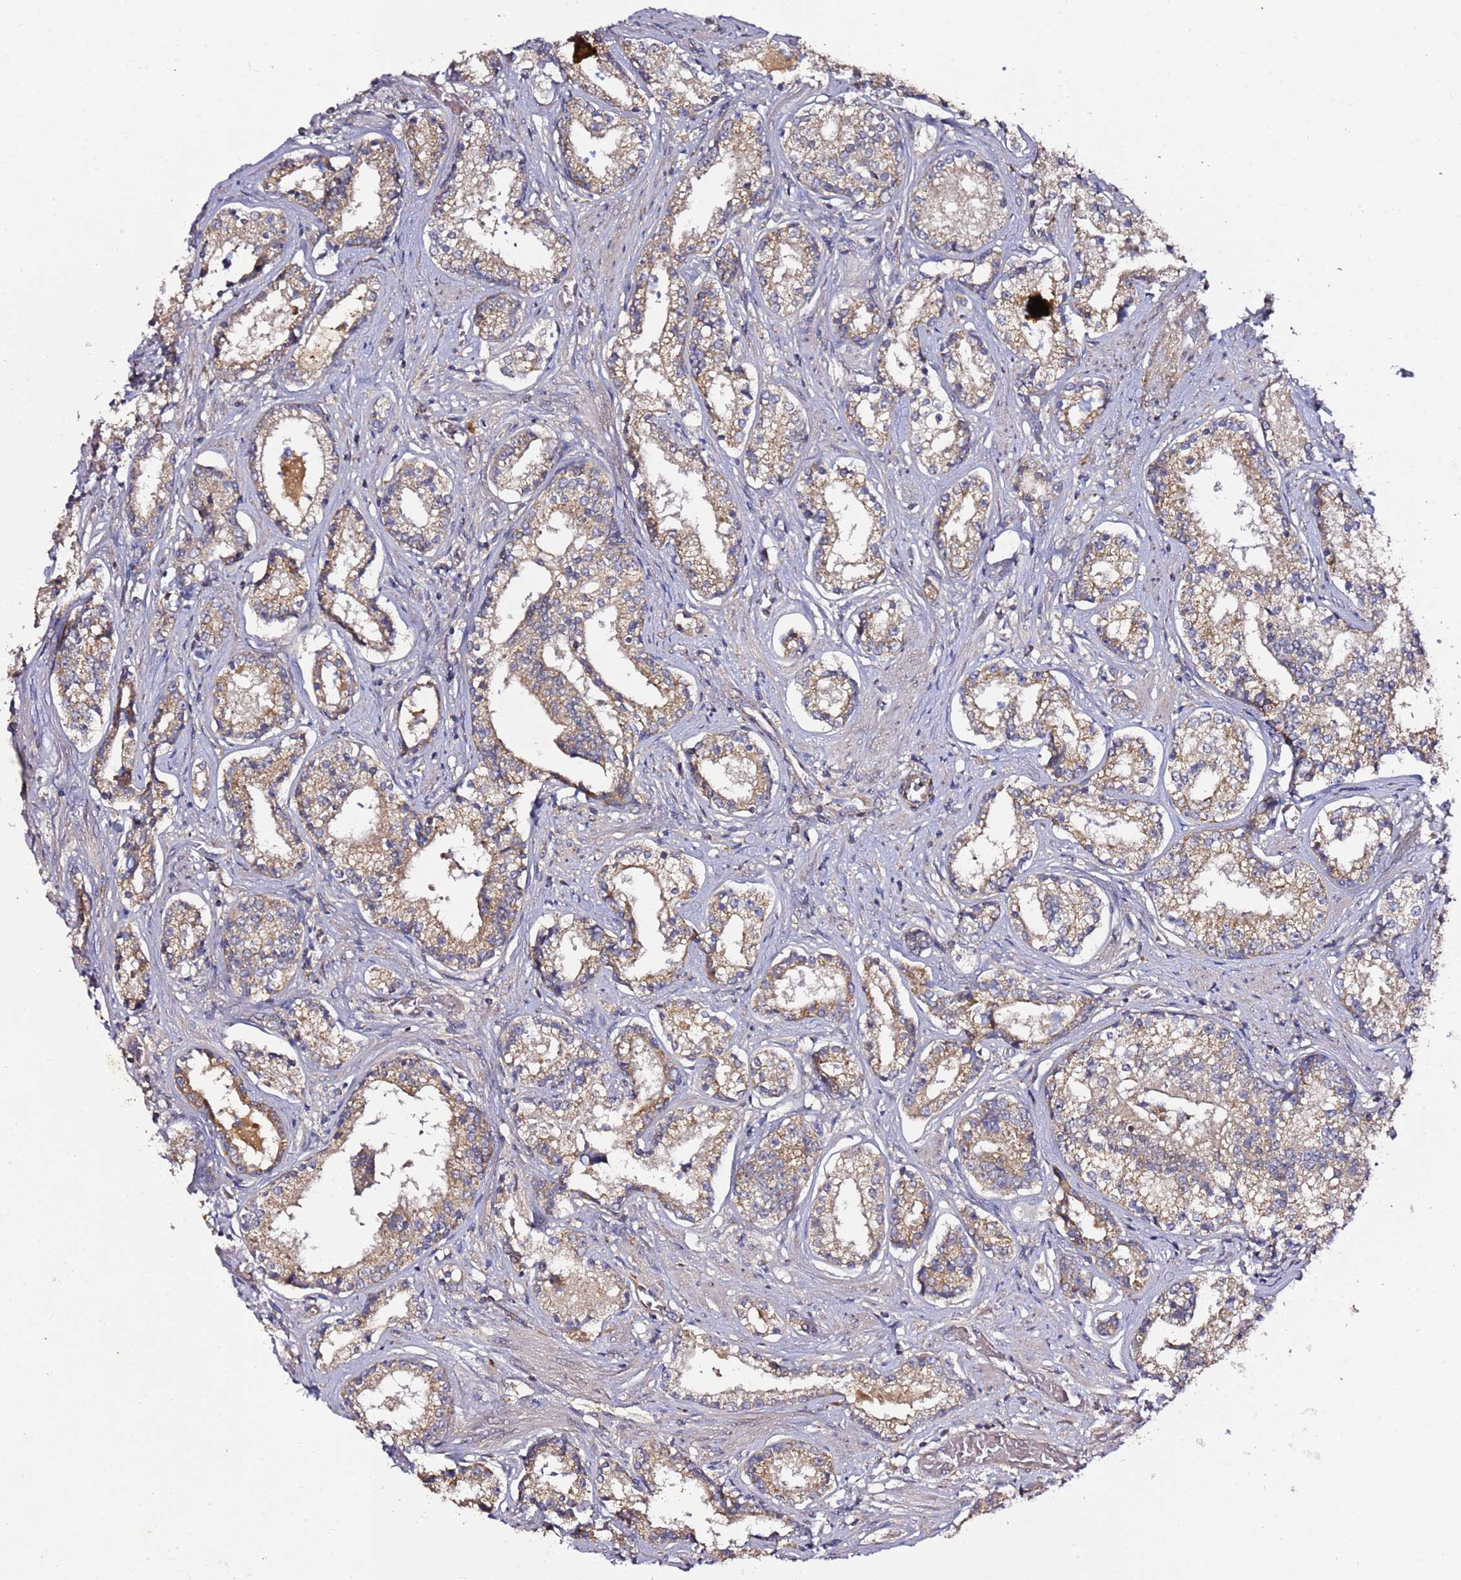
{"staining": {"intensity": "moderate", "quantity": ">75%", "location": "cytoplasmic/membranous"}, "tissue": "prostate cancer", "cell_type": "Tumor cells", "image_type": "cancer", "snomed": [{"axis": "morphology", "description": "Adenocarcinoma, High grade"}, {"axis": "topography", "description": "Prostate"}], "caption": "Immunohistochemistry (DAB (3,3'-diaminobenzidine)) staining of human prostate adenocarcinoma (high-grade) displays moderate cytoplasmic/membranous protein expression in approximately >75% of tumor cells. (IHC, brightfield microscopy, high magnification).", "gene": "KRTAP21-3", "patient": {"sex": "male", "age": 58}}